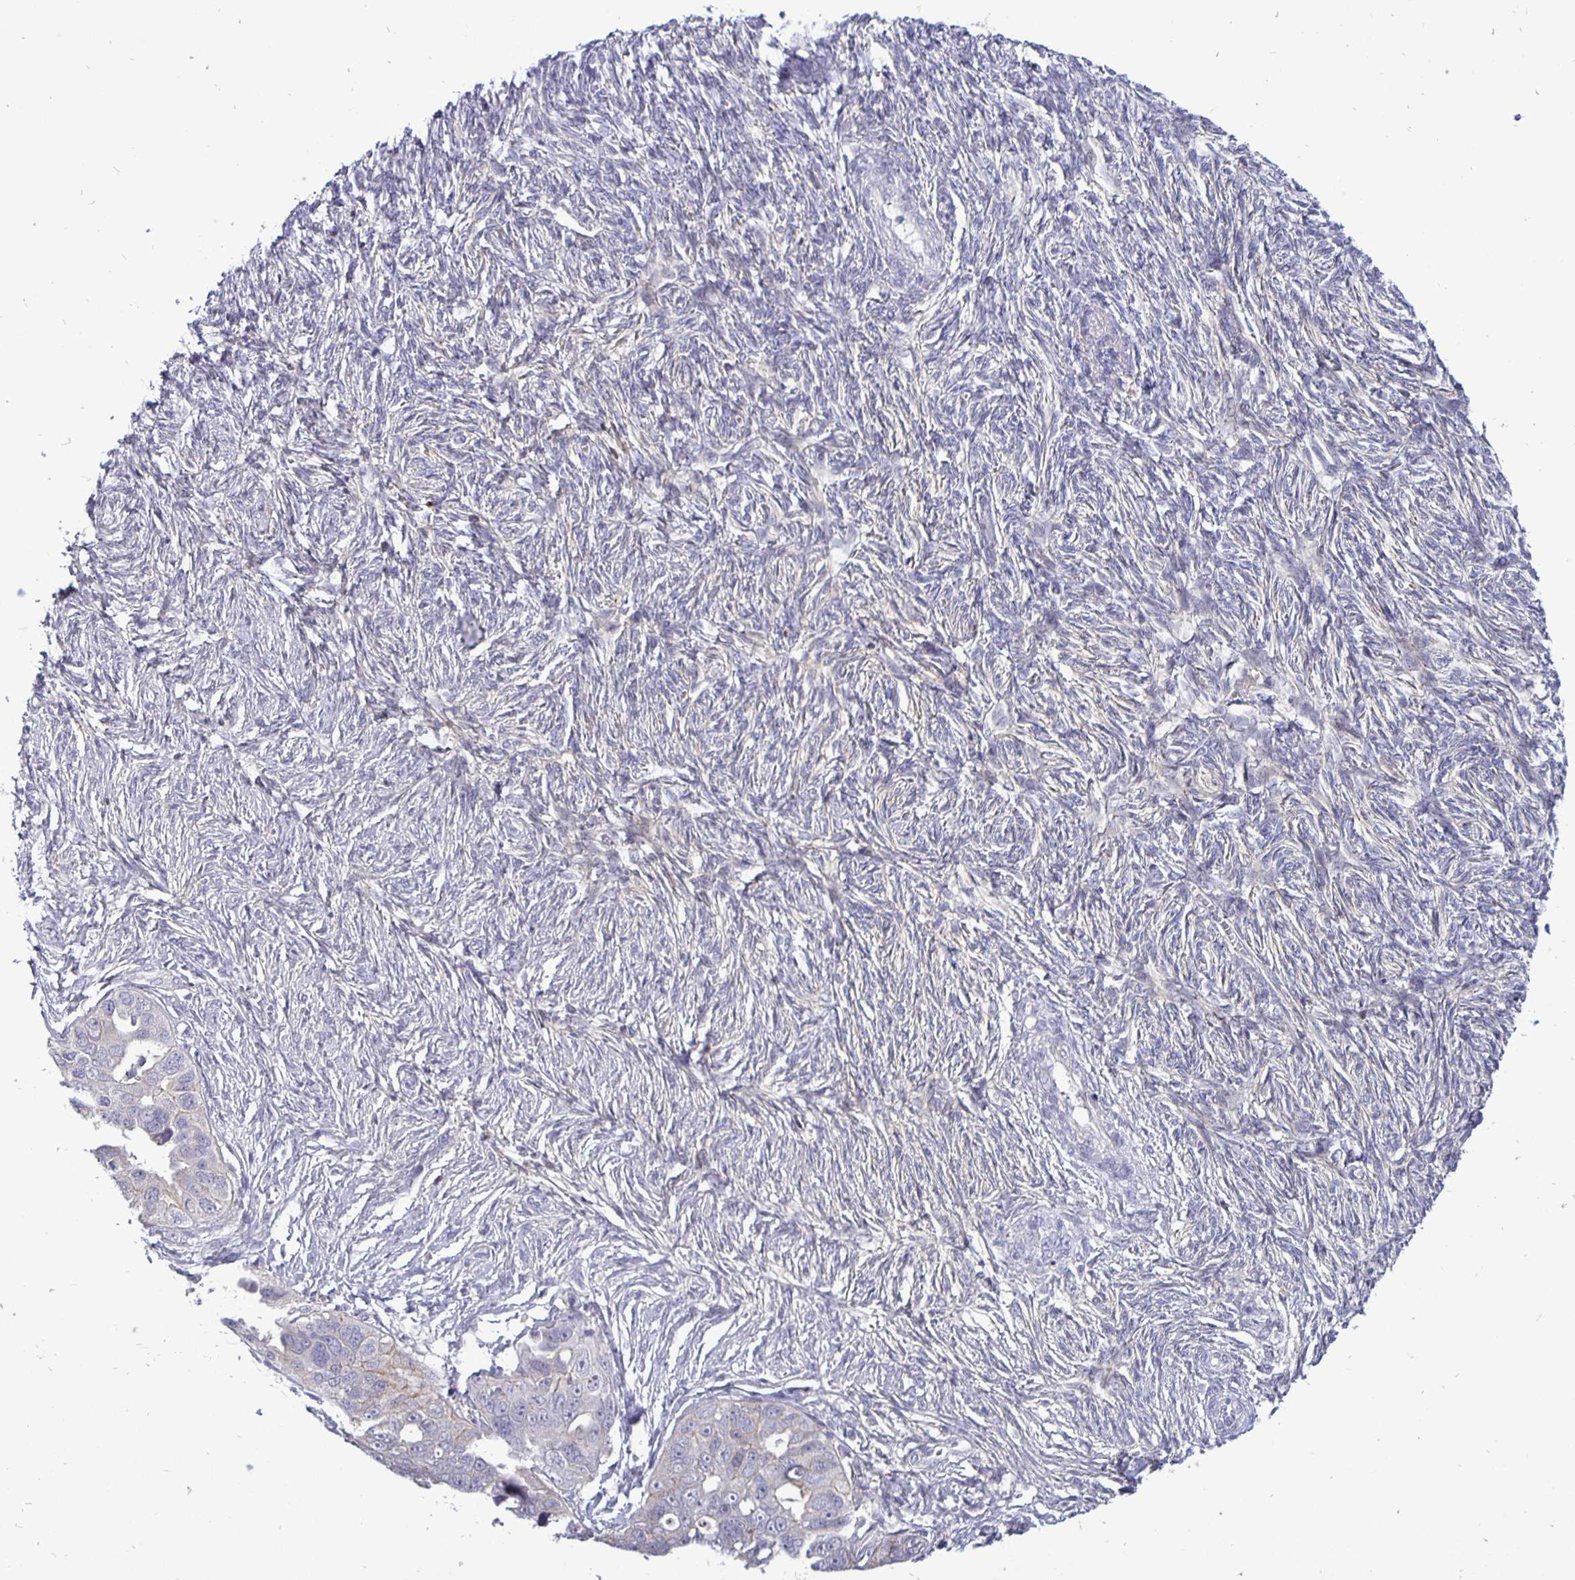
{"staining": {"intensity": "negative", "quantity": "none", "location": "none"}, "tissue": "ovarian cancer", "cell_type": "Tumor cells", "image_type": "cancer", "snomed": [{"axis": "morphology", "description": "Carcinoma, endometroid"}, {"axis": "topography", "description": "Ovary"}], "caption": "Ovarian endometroid carcinoma stained for a protein using immunohistochemistry (IHC) demonstrates no positivity tumor cells.", "gene": "ERBB2", "patient": {"sex": "female", "age": 70}}